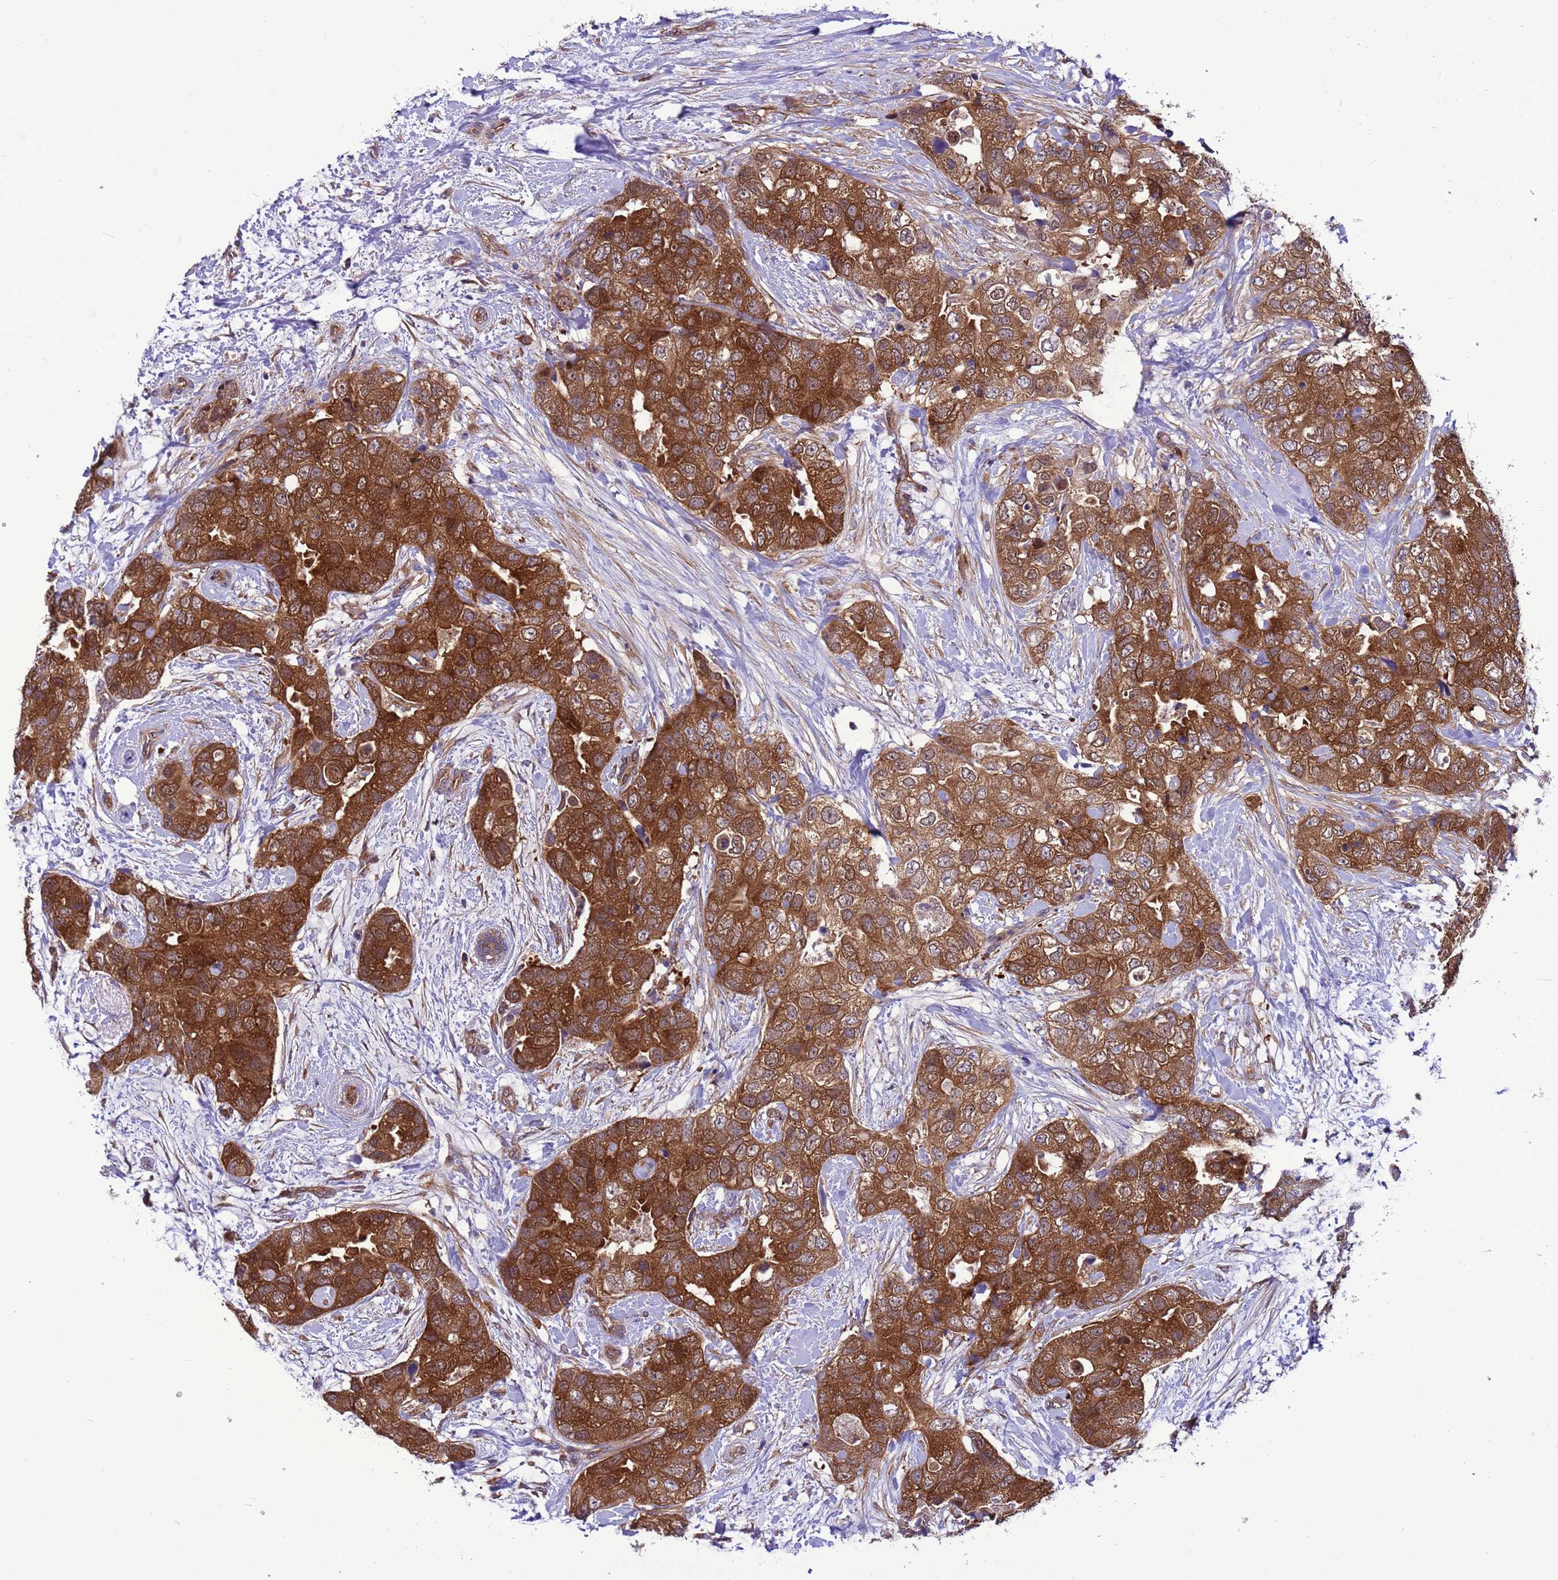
{"staining": {"intensity": "strong", "quantity": ">75%", "location": "cytoplasmic/membranous"}, "tissue": "breast cancer", "cell_type": "Tumor cells", "image_type": "cancer", "snomed": [{"axis": "morphology", "description": "Duct carcinoma"}, {"axis": "topography", "description": "Breast"}], "caption": "Human invasive ductal carcinoma (breast) stained with a protein marker shows strong staining in tumor cells.", "gene": "RABEP2", "patient": {"sex": "female", "age": 62}}